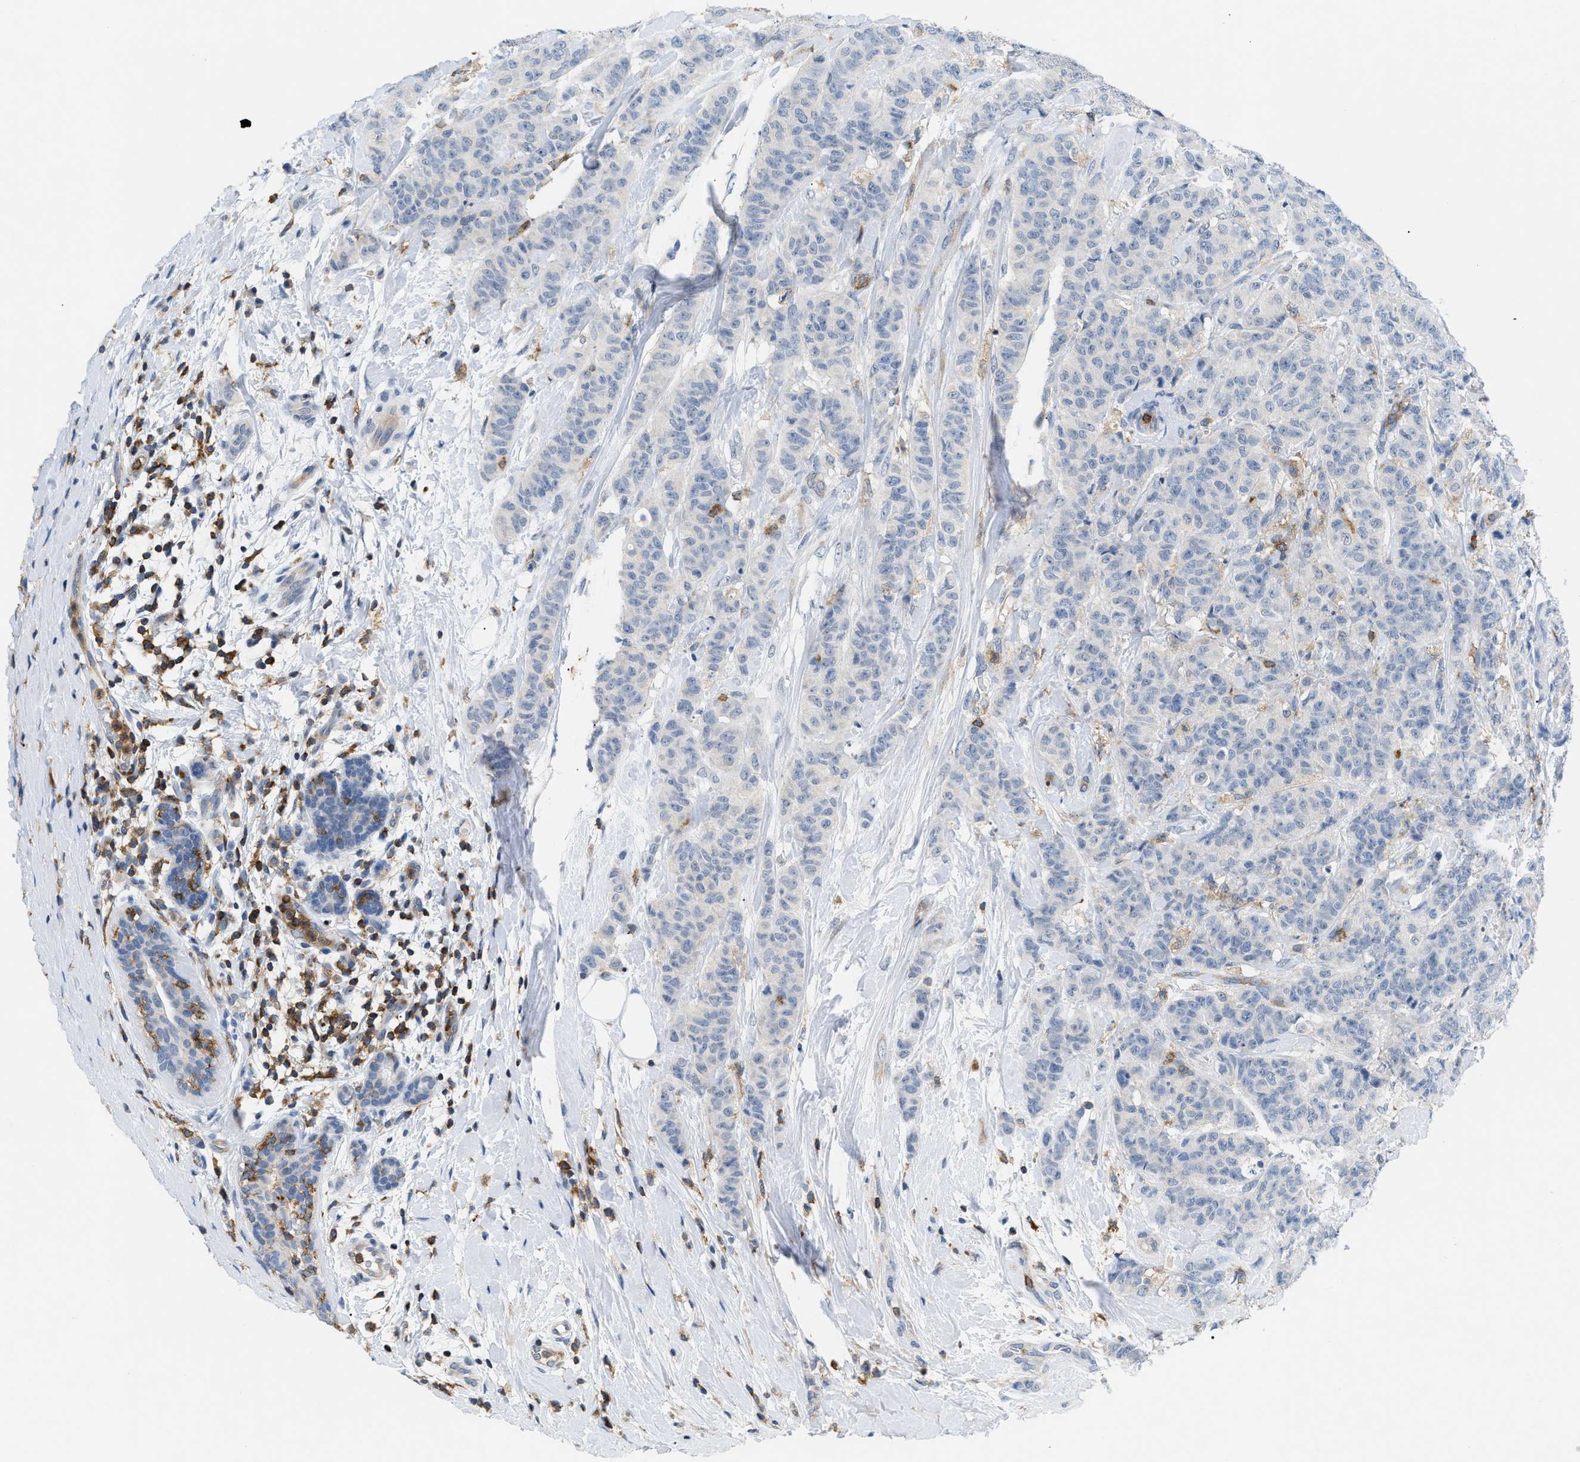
{"staining": {"intensity": "negative", "quantity": "none", "location": "none"}, "tissue": "breast cancer", "cell_type": "Tumor cells", "image_type": "cancer", "snomed": [{"axis": "morphology", "description": "Normal tissue, NOS"}, {"axis": "morphology", "description": "Duct carcinoma"}, {"axis": "topography", "description": "Breast"}], "caption": "Tumor cells are negative for brown protein staining in breast cancer.", "gene": "INPP5D", "patient": {"sex": "female", "age": 40}}